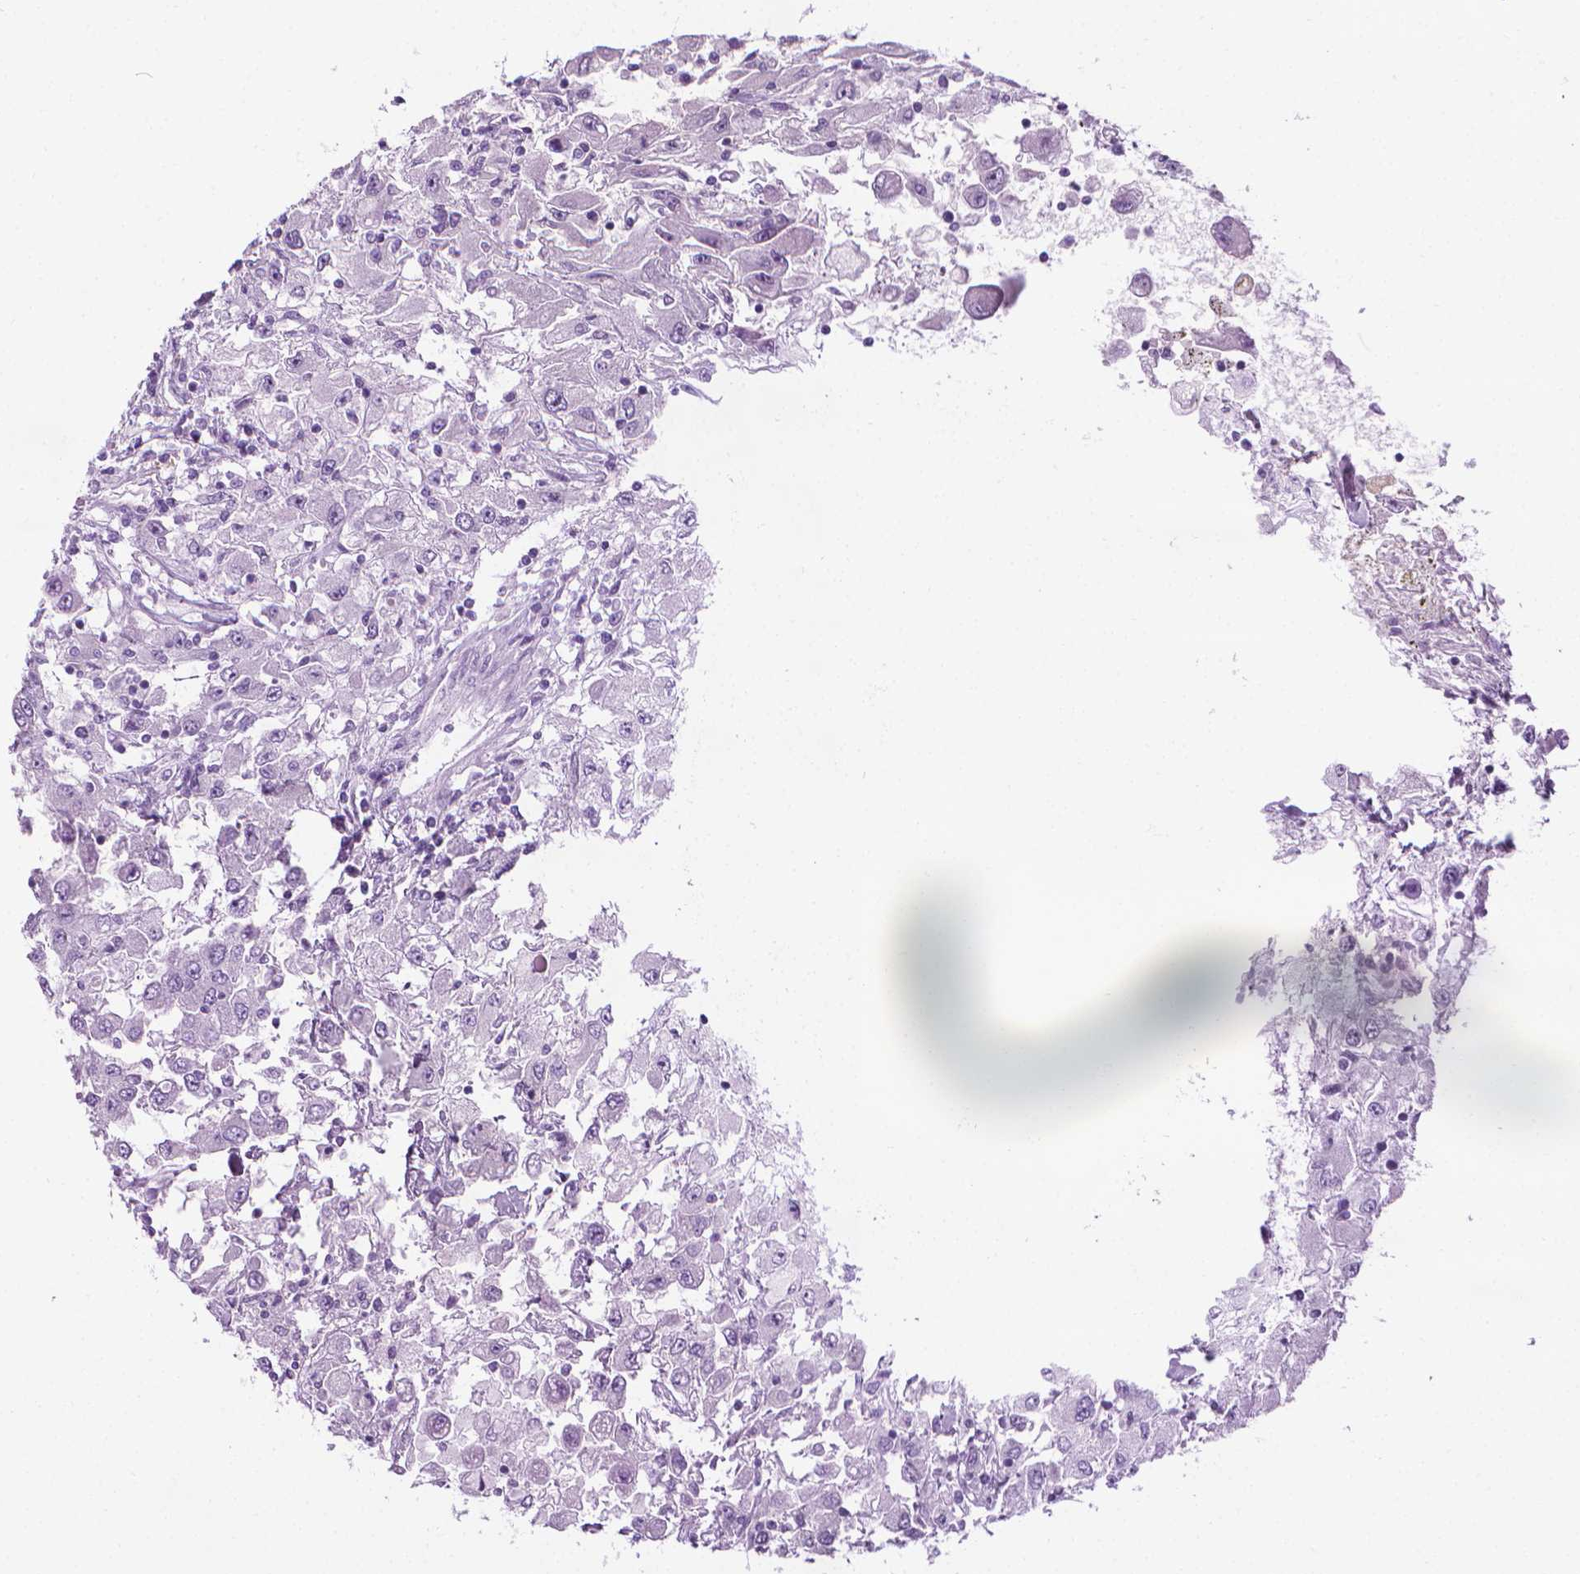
{"staining": {"intensity": "negative", "quantity": "none", "location": "none"}, "tissue": "renal cancer", "cell_type": "Tumor cells", "image_type": "cancer", "snomed": [{"axis": "morphology", "description": "Adenocarcinoma, NOS"}, {"axis": "topography", "description": "Kidney"}], "caption": "This is a photomicrograph of IHC staining of renal cancer, which shows no positivity in tumor cells. (Stains: DAB (3,3'-diaminobenzidine) immunohistochemistry (IHC) with hematoxylin counter stain, Microscopy: brightfield microscopy at high magnification).", "gene": "DNAI7", "patient": {"sex": "female", "age": 67}}